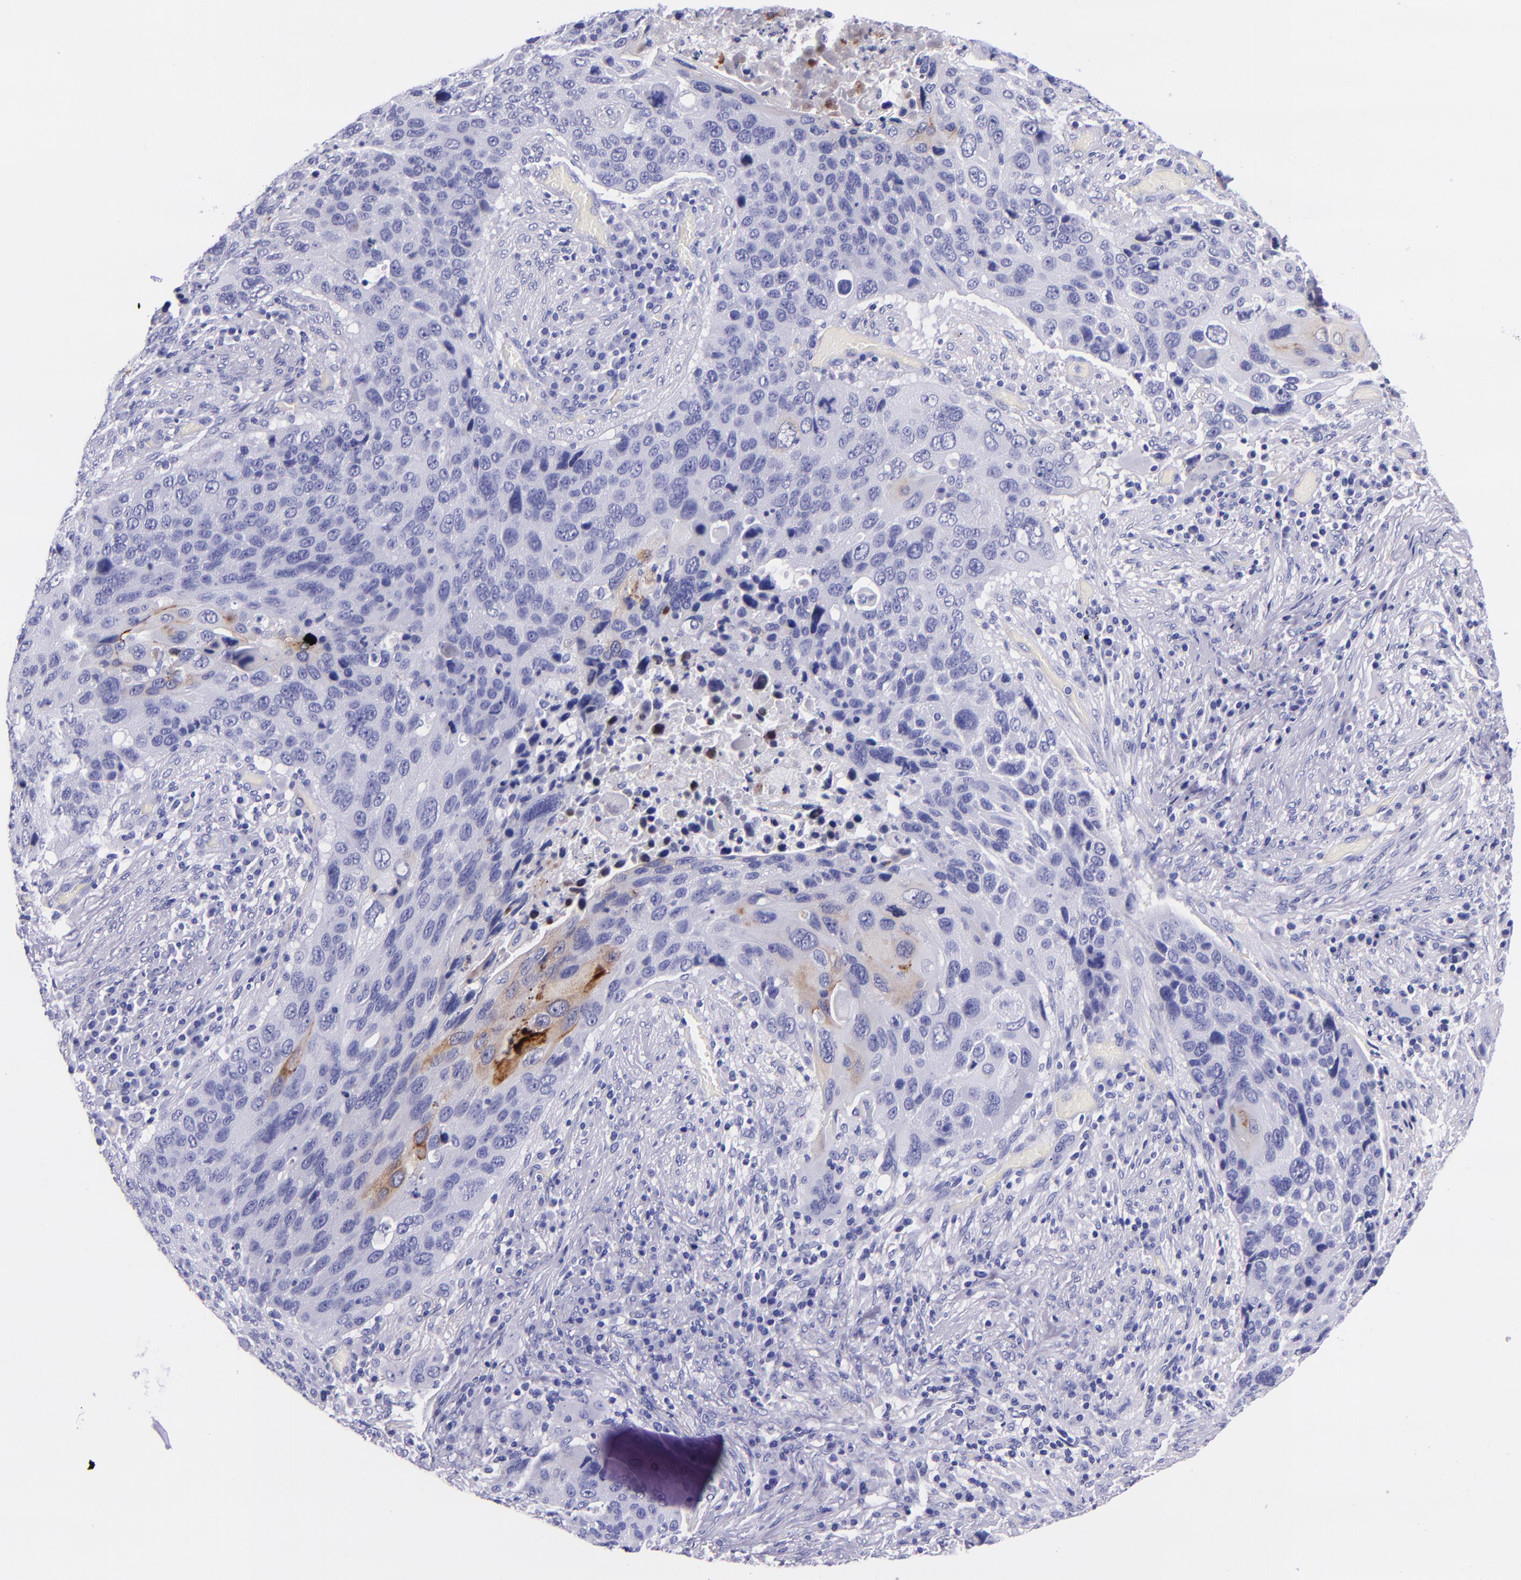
{"staining": {"intensity": "moderate", "quantity": "<25%", "location": "cytoplasmic/membranous"}, "tissue": "lung cancer", "cell_type": "Tumor cells", "image_type": "cancer", "snomed": [{"axis": "morphology", "description": "Squamous cell carcinoma, NOS"}, {"axis": "topography", "description": "Lung"}], "caption": "Lung cancer stained for a protein displays moderate cytoplasmic/membranous positivity in tumor cells.", "gene": "SLPI", "patient": {"sex": "male", "age": 68}}